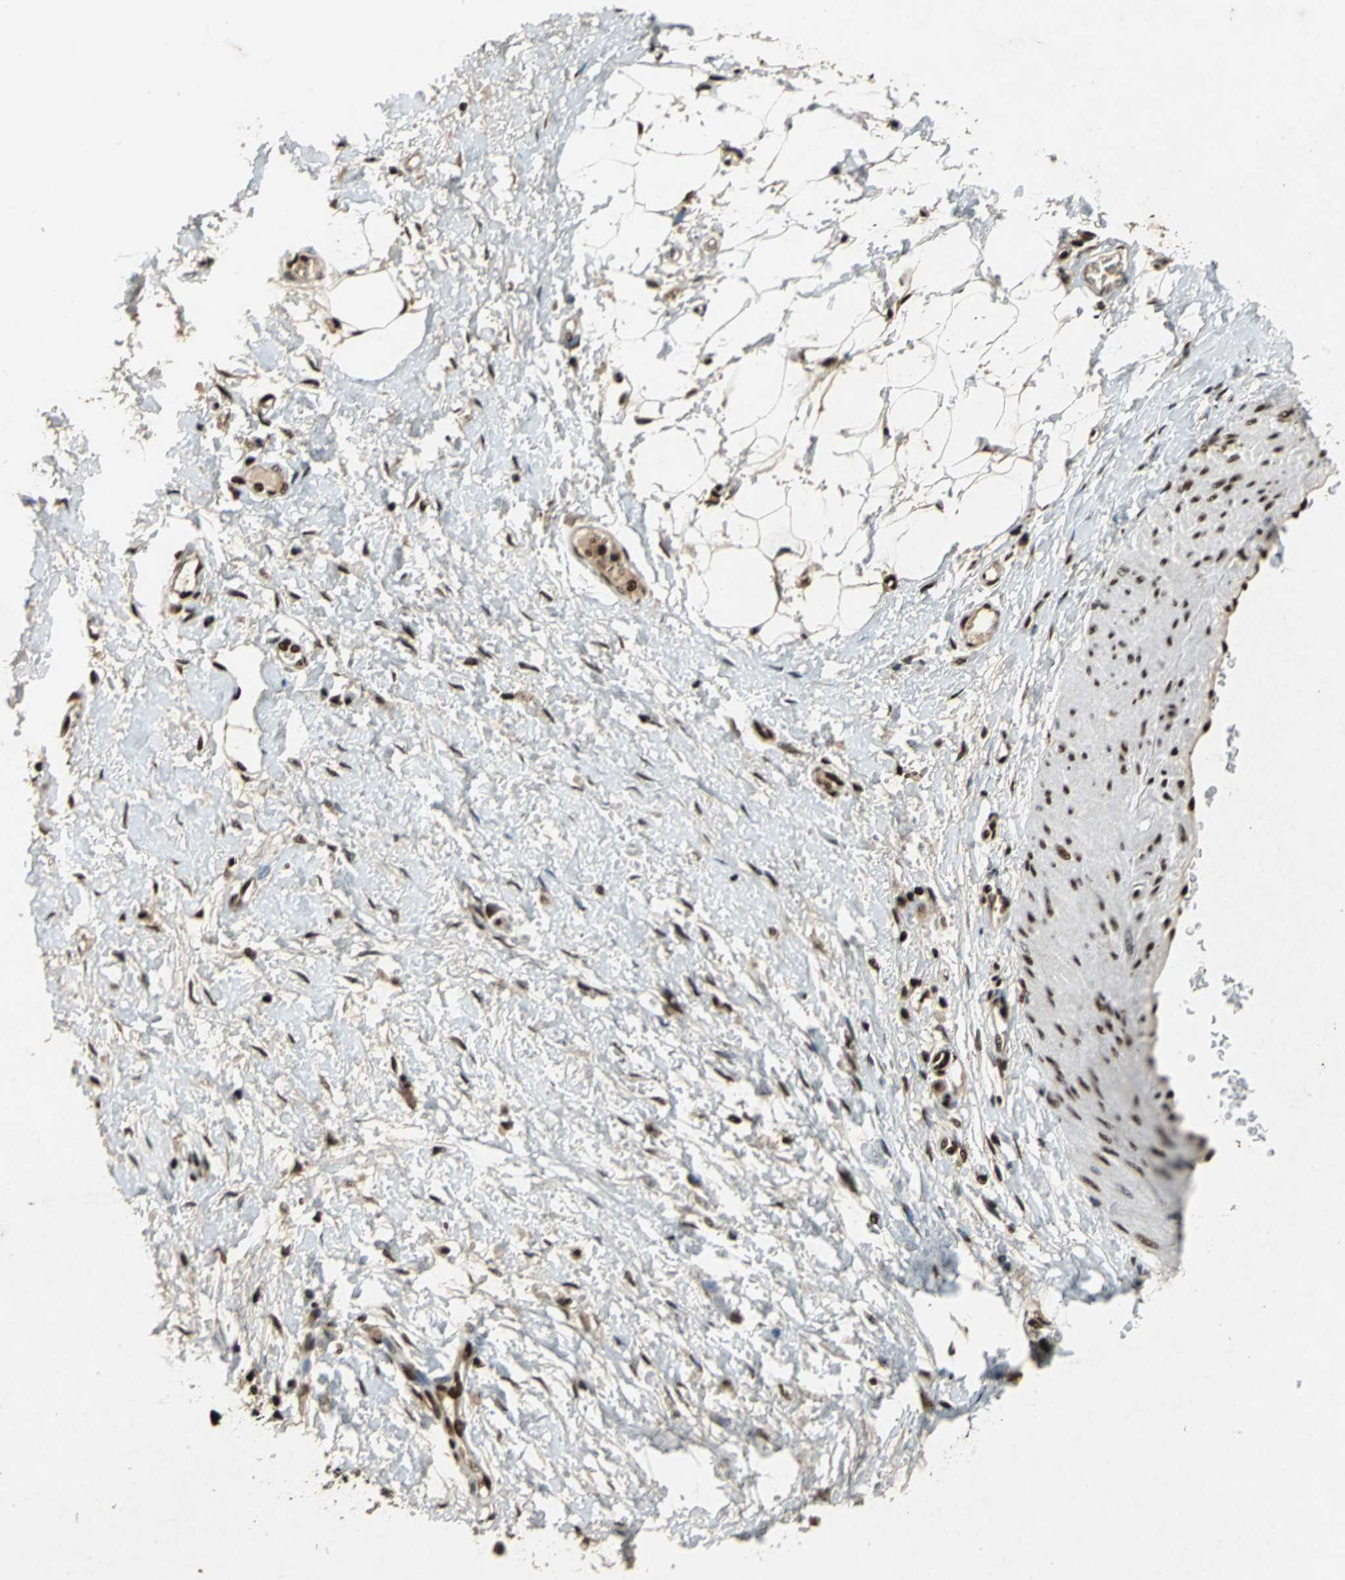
{"staining": {"intensity": "moderate", "quantity": ">75%", "location": "nuclear"}, "tissue": "adipose tissue", "cell_type": "Adipocytes", "image_type": "normal", "snomed": [{"axis": "morphology", "description": "Normal tissue, NOS"}, {"axis": "morphology", "description": "Urothelial carcinoma, High grade"}, {"axis": "topography", "description": "Vascular tissue"}, {"axis": "topography", "description": "Urinary bladder"}], "caption": "DAB (3,3'-diaminobenzidine) immunohistochemical staining of normal human adipose tissue demonstrates moderate nuclear protein positivity in approximately >75% of adipocytes. Nuclei are stained in blue.", "gene": "MTA2", "patient": {"sex": "female", "age": 56}}